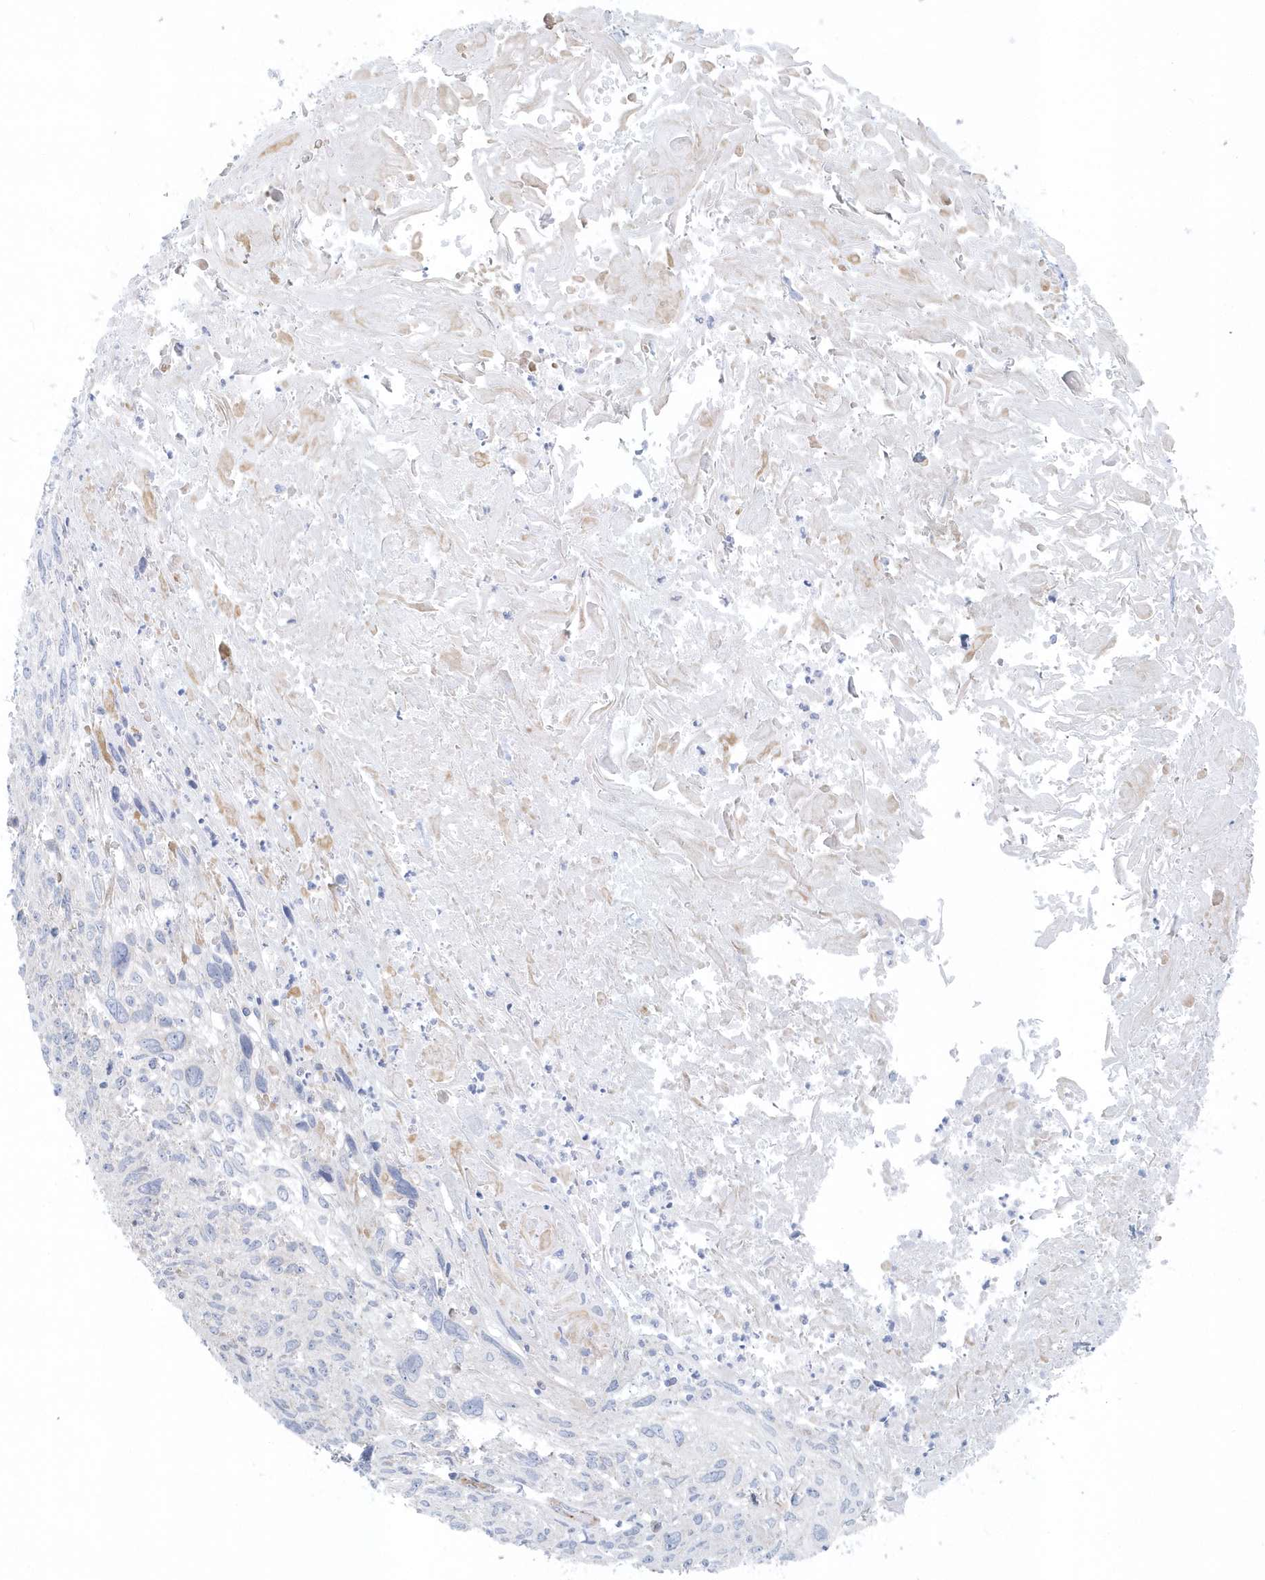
{"staining": {"intensity": "negative", "quantity": "none", "location": "none"}, "tissue": "cervical cancer", "cell_type": "Tumor cells", "image_type": "cancer", "snomed": [{"axis": "morphology", "description": "Squamous cell carcinoma, NOS"}, {"axis": "topography", "description": "Cervix"}], "caption": "Tumor cells are negative for protein expression in human cervical squamous cell carcinoma. (DAB (3,3'-diaminobenzidine) immunohistochemistry (IHC) visualized using brightfield microscopy, high magnification).", "gene": "GPR152", "patient": {"sex": "female", "age": 51}}